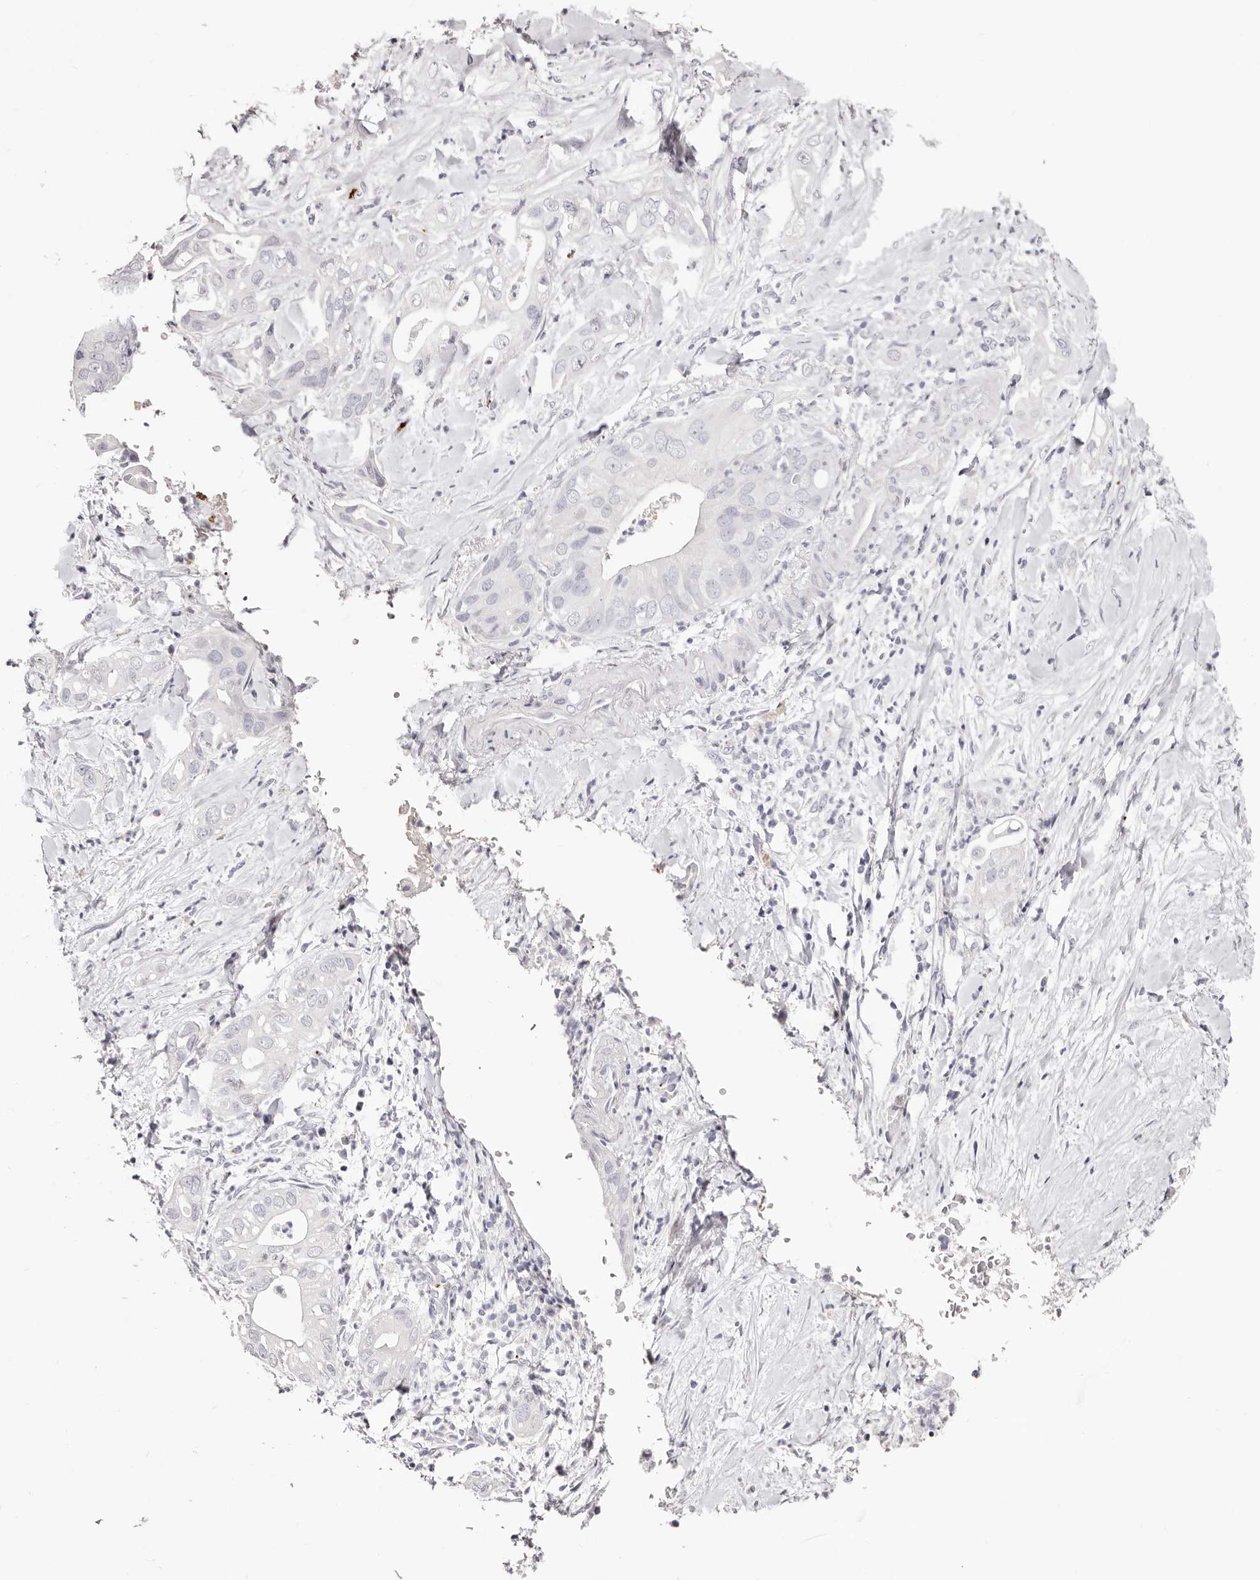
{"staining": {"intensity": "negative", "quantity": "none", "location": "none"}, "tissue": "pancreatic cancer", "cell_type": "Tumor cells", "image_type": "cancer", "snomed": [{"axis": "morphology", "description": "Adenocarcinoma, NOS"}, {"axis": "topography", "description": "Pancreas"}], "caption": "Adenocarcinoma (pancreatic) stained for a protein using immunohistochemistry demonstrates no positivity tumor cells.", "gene": "PF4", "patient": {"sex": "female", "age": 78}}